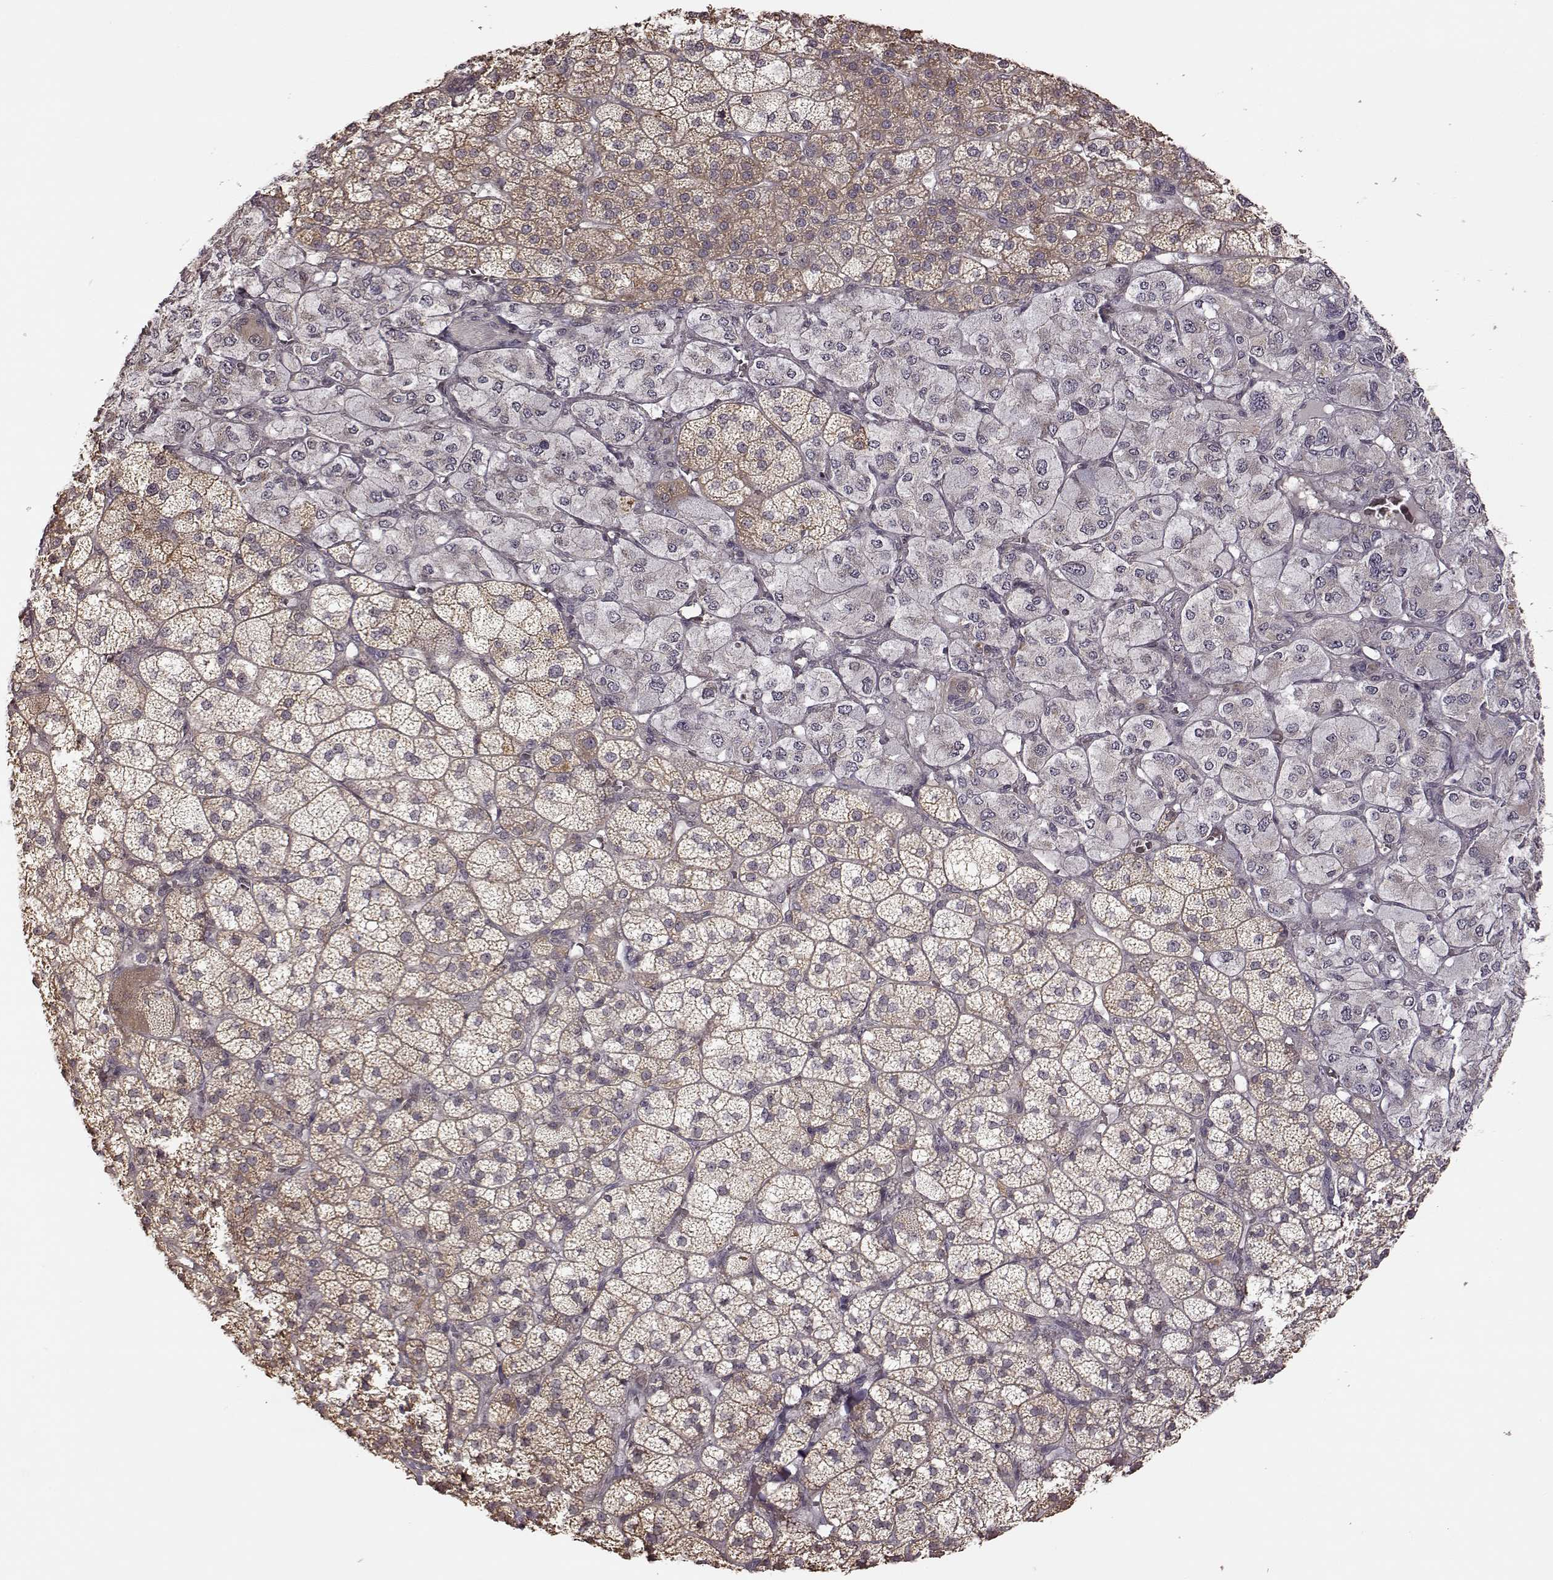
{"staining": {"intensity": "moderate", "quantity": "25%-75%", "location": "cytoplasmic/membranous"}, "tissue": "adrenal gland", "cell_type": "Glandular cells", "image_type": "normal", "snomed": [{"axis": "morphology", "description": "Normal tissue, NOS"}, {"axis": "topography", "description": "Adrenal gland"}], "caption": "A medium amount of moderate cytoplasmic/membranous positivity is identified in approximately 25%-75% of glandular cells in unremarkable adrenal gland. The staining was performed using DAB (3,3'-diaminobenzidine) to visualize the protein expression in brown, while the nuclei were stained in blue with hematoxylin (Magnification: 20x).", "gene": "CRB1", "patient": {"sex": "female", "age": 60}}